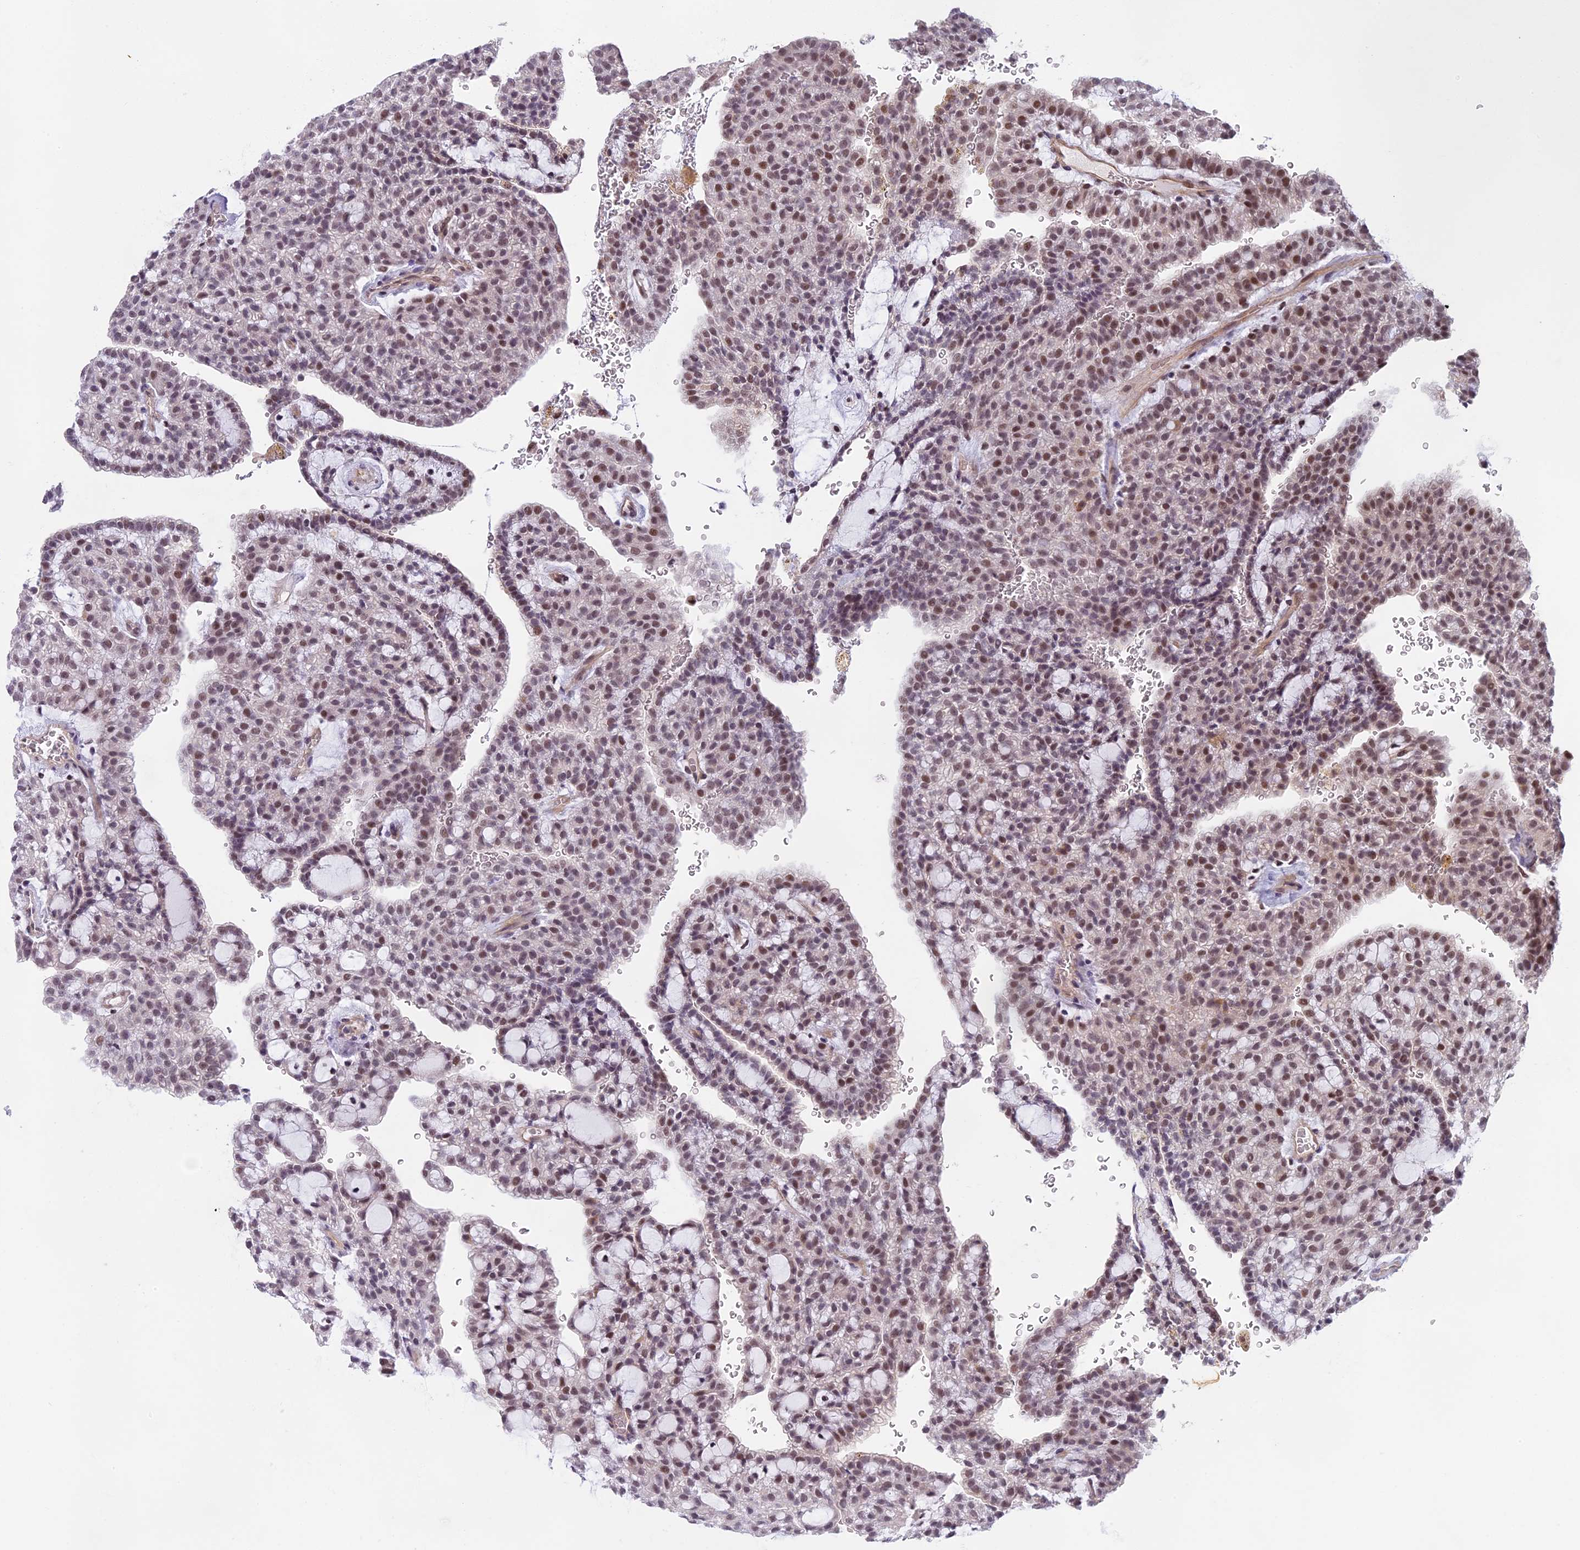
{"staining": {"intensity": "weak", "quantity": "25%-75%", "location": "nuclear"}, "tissue": "renal cancer", "cell_type": "Tumor cells", "image_type": "cancer", "snomed": [{"axis": "morphology", "description": "Adenocarcinoma, NOS"}, {"axis": "topography", "description": "Kidney"}], "caption": "Tumor cells demonstrate weak nuclear staining in approximately 25%-75% of cells in renal cancer (adenocarcinoma). Nuclei are stained in blue.", "gene": "MORF4L1", "patient": {"sex": "male", "age": 63}}